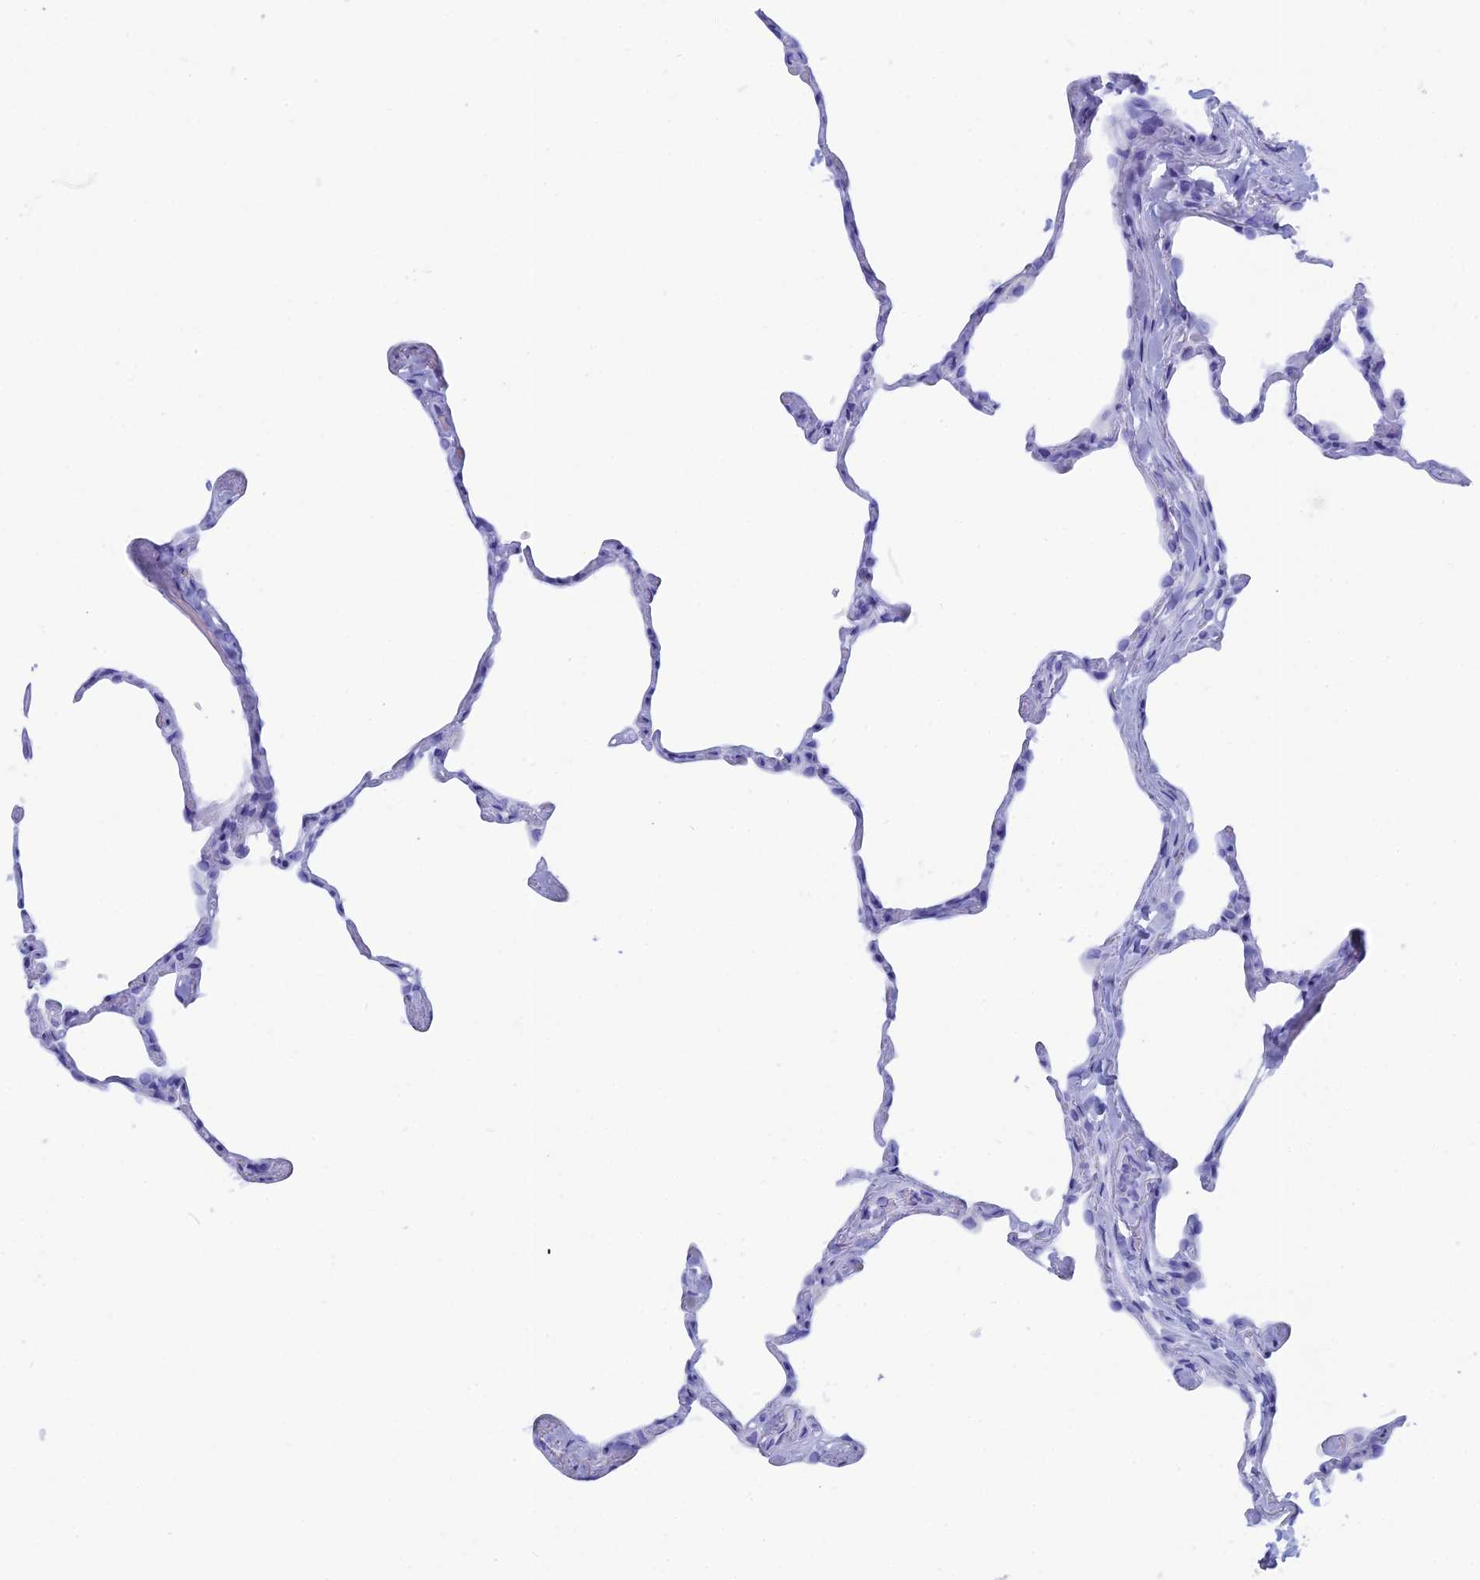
{"staining": {"intensity": "negative", "quantity": "none", "location": "none"}, "tissue": "lung", "cell_type": "Alveolar cells", "image_type": "normal", "snomed": [{"axis": "morphology", "description": "Normal tissue, NOS"}, {"axis": "topography", "description": "Lung"}], "caption": "This image is of benign lung stained with IHC to label a protein in brown with the nuclei are counter-stained blue. There is no staining in alveolar cells. (Stains: DAB IHC with hematoxylin counter stain, Microscopy: brightfield microscopy at high magnification).", "gene": "CAPS", "patient": {"sex": "male", "age": 65}}